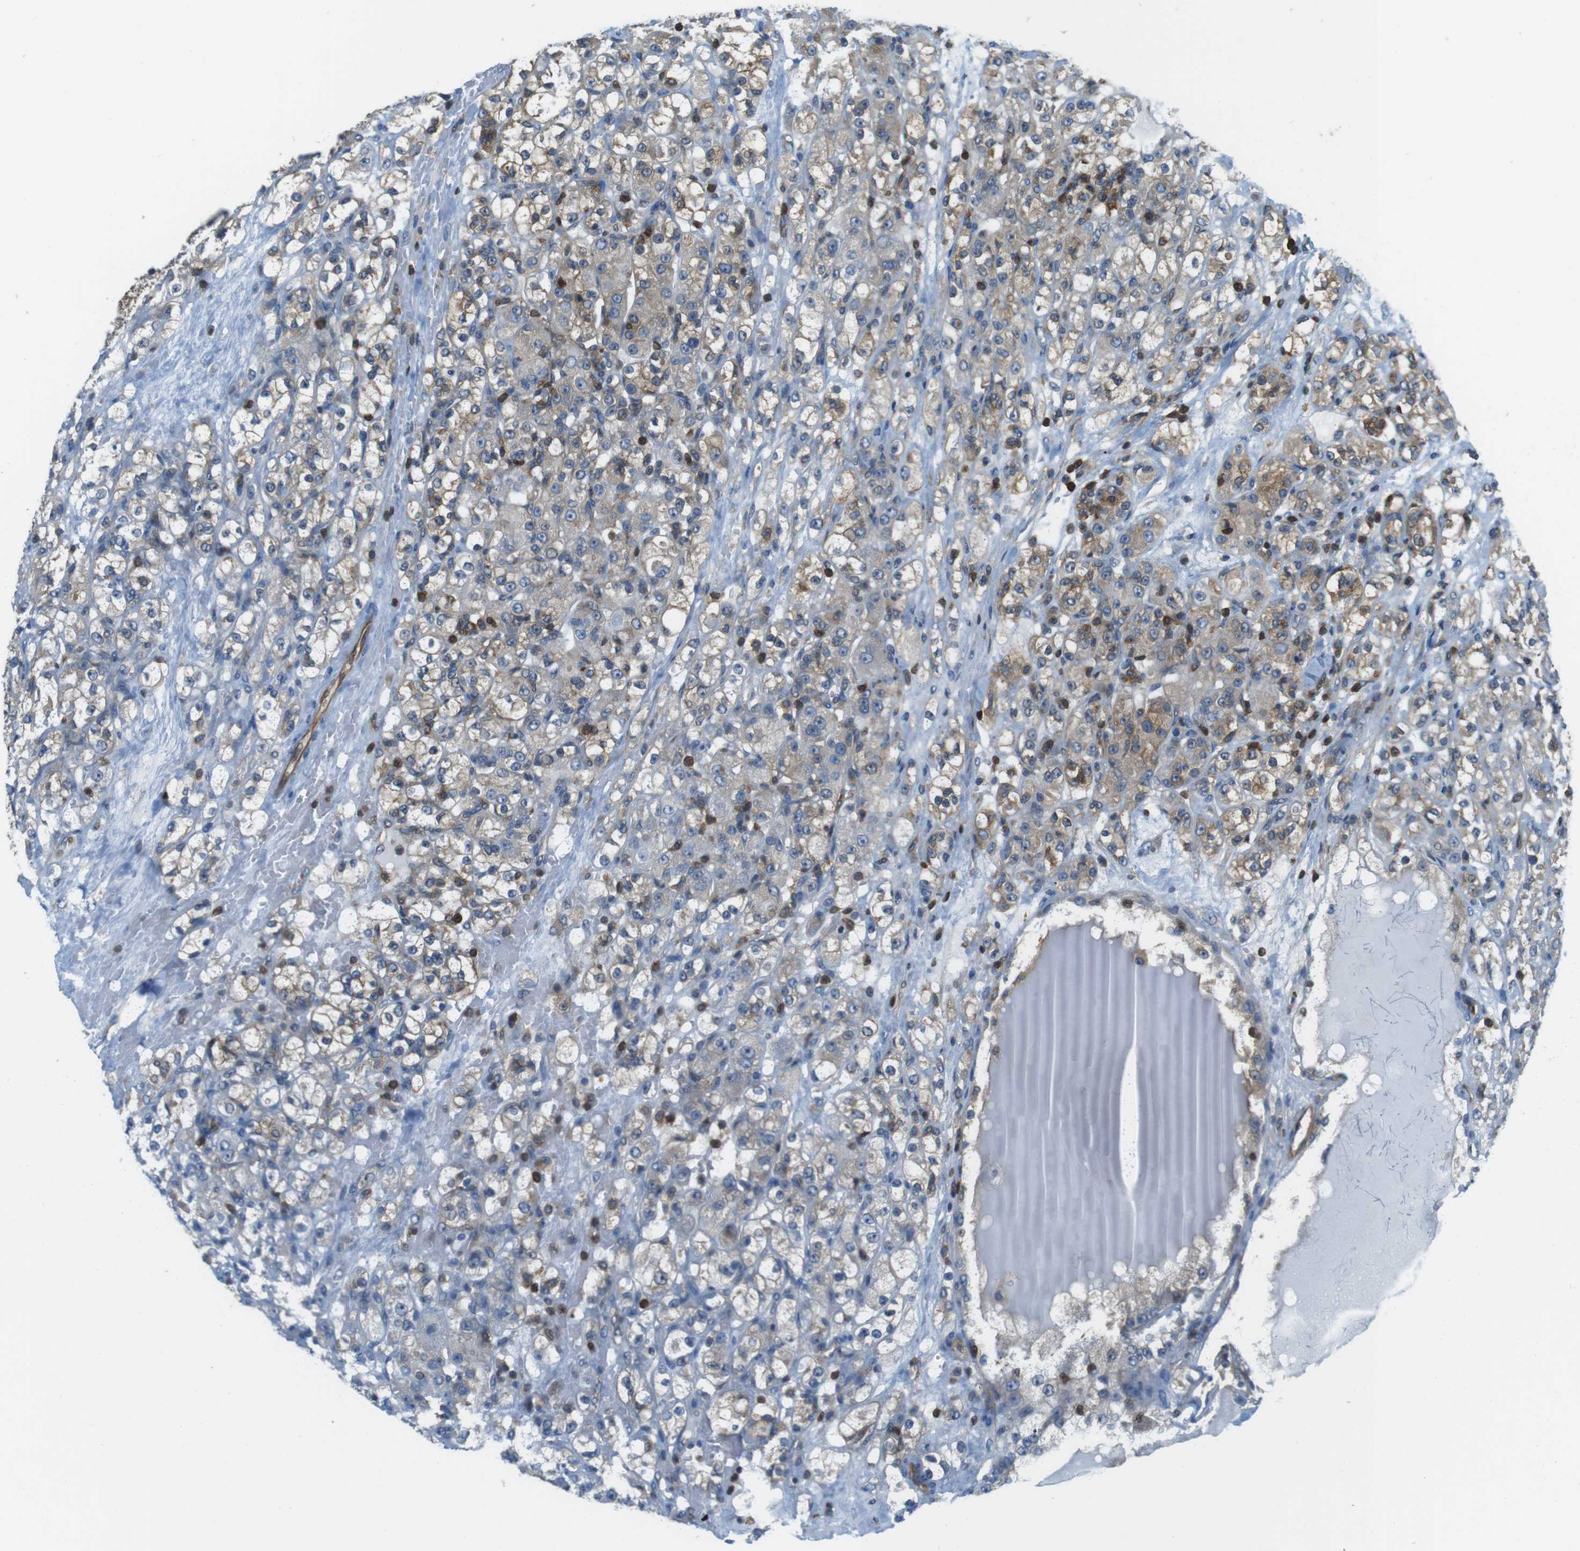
{"staining": {"intensity": "weak", "quantity": "25%-75%", "location": "cytoplasmic/membranous"}, "tissue": "renal cancer", "cell_type": "Tumor cells", "image_type": "cancer", "snomed": [{"axis": "morphology", "description": "Normal tissue, NOS"}, {"axis": "morphology", "description": "Adenocarcinoma, NOS"}, {"axis": "topography", "description": "Kidney"}], "caption": "Immunohistochemical staining of renal adenocarcinoma reveals low levels of weak cytoplasmic/membranous protein positivity in about 25%-75% of tumor cells.", "gene": "TES", "patient": {"sex": "male", "age": 61}}